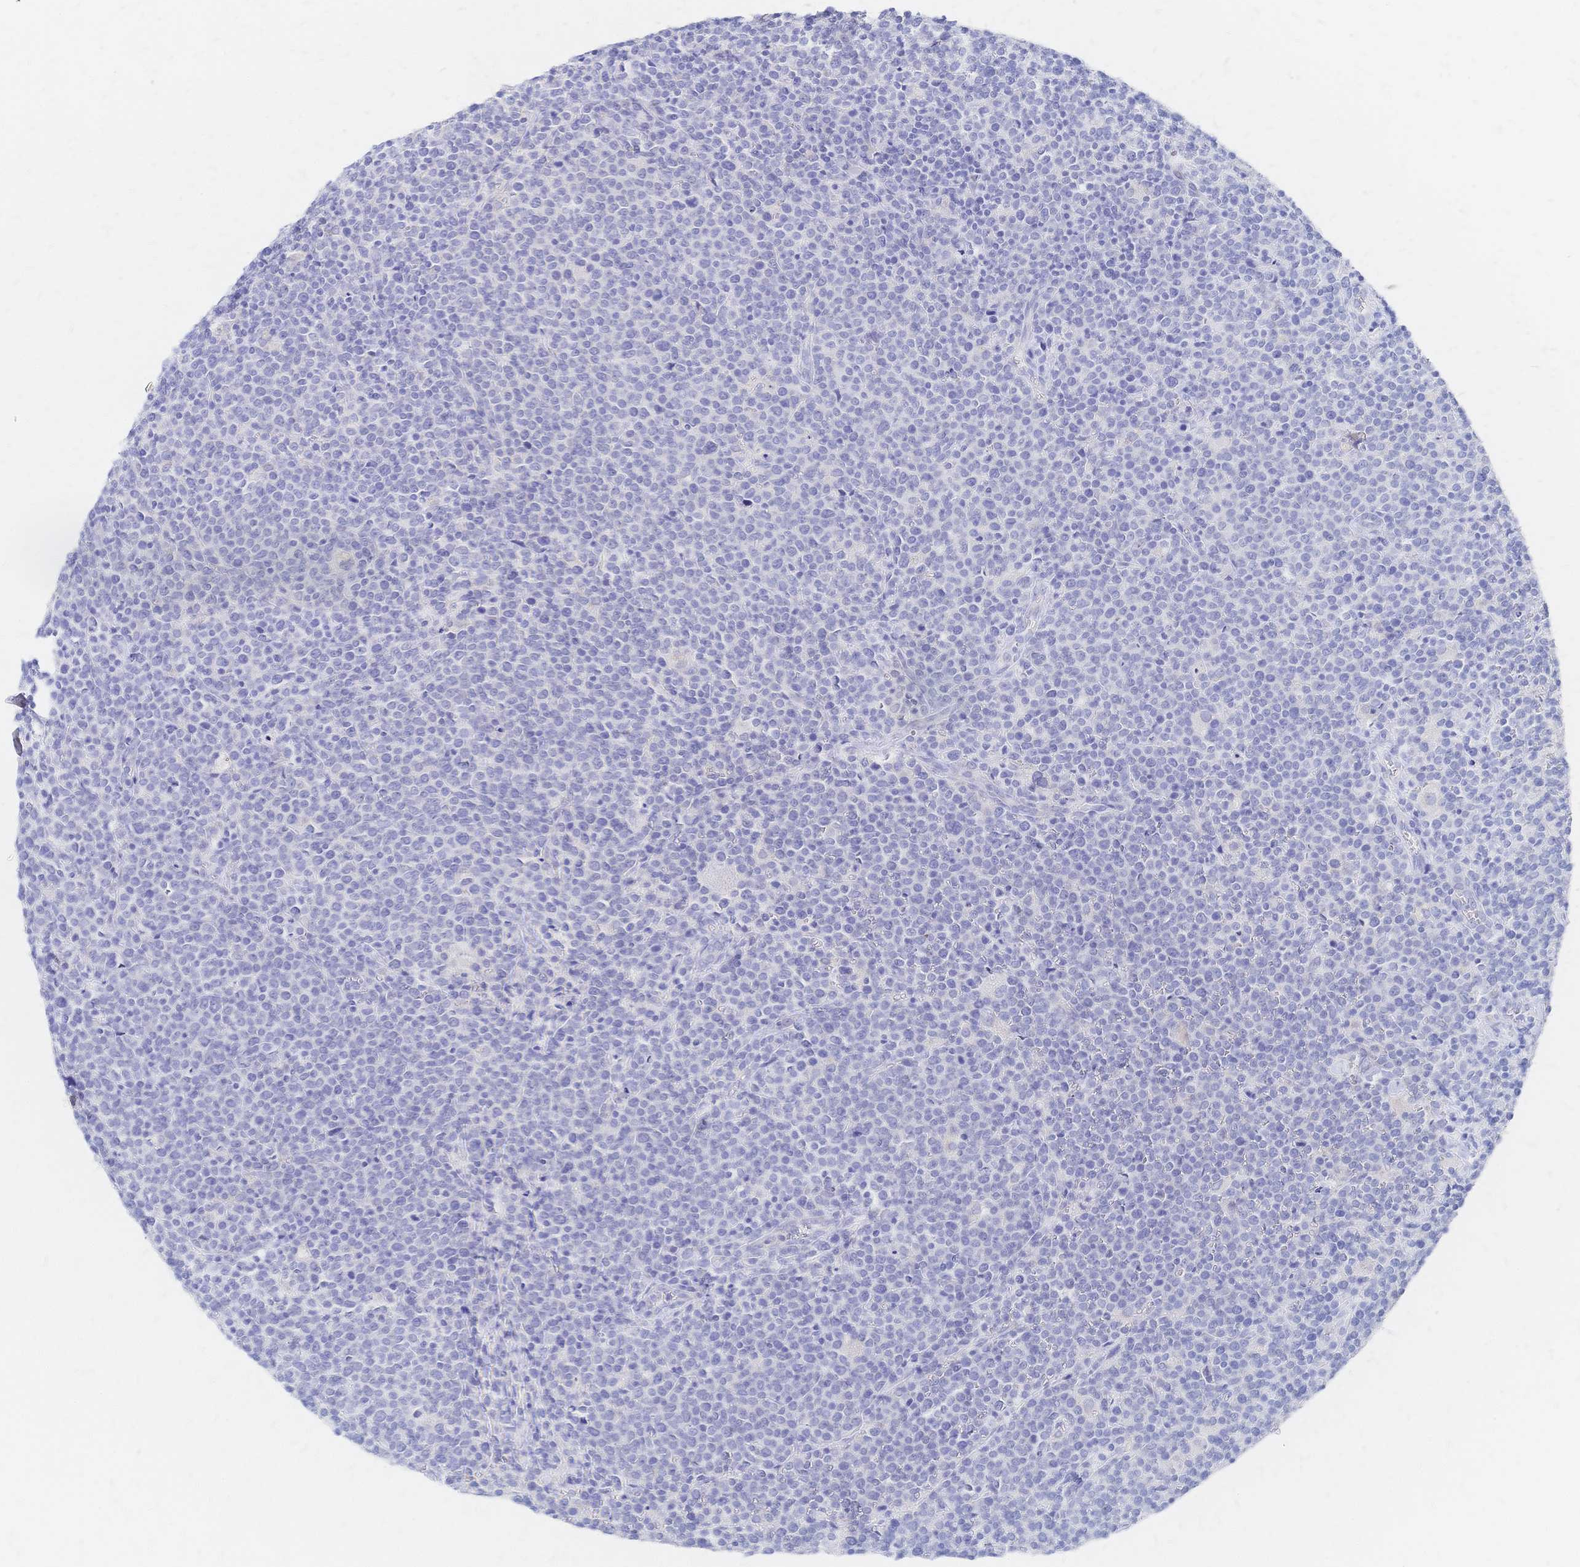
{"staining": {"intensity": "negative", "quantity": "none", "location": "none"}, "tissue": "lymphoma", "cell_type": "Tumor cells", "image_type": "cancer", "snomed": [{"axis": "morphology", "description": "Malignant lymphoma, non-Hodgkin's type, High grade"}, {"axis": "topography", "description": "Lymph node"}], "caption": "There is no significant positivity in tumor cells of lymphoma.", "gene": "SLC5A1", "patient": {"sex": "male", "age": 61}}